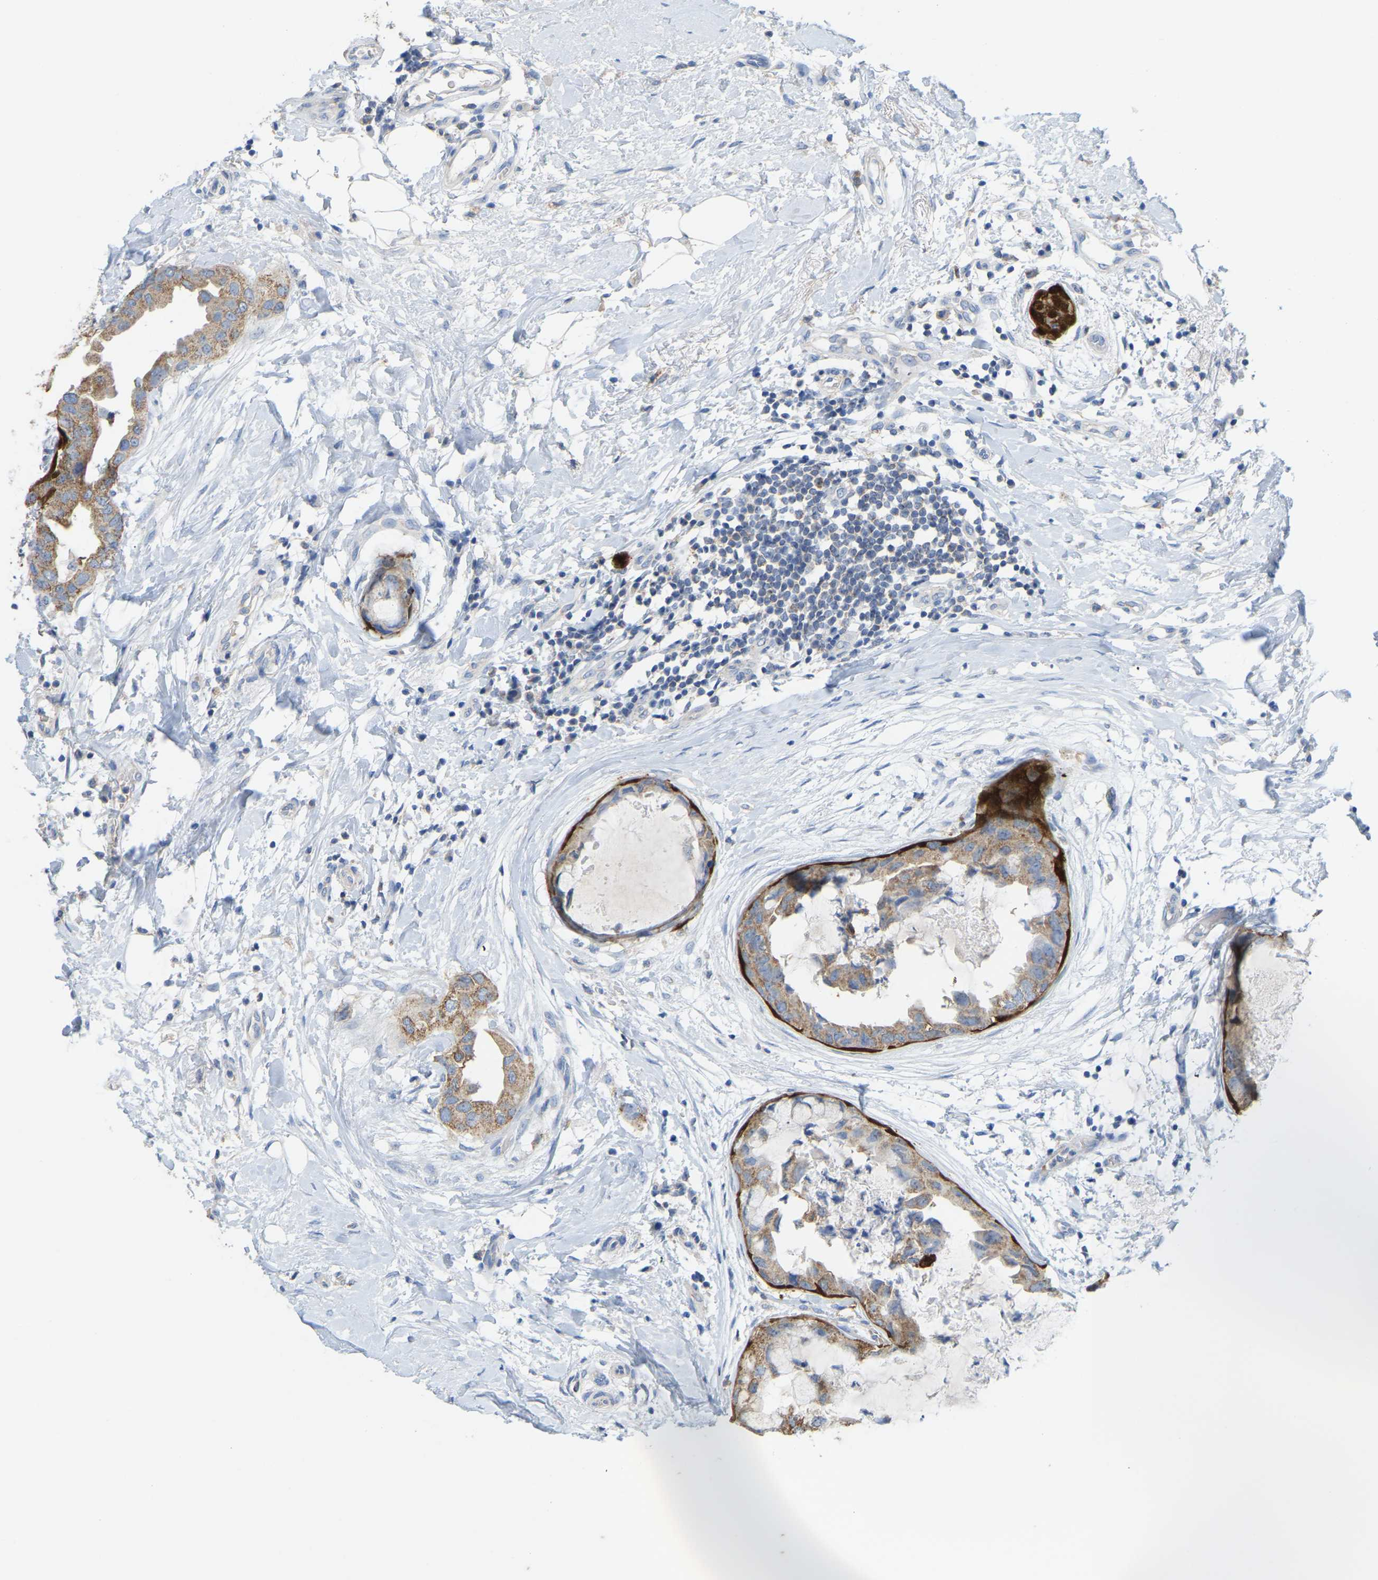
{"staining": {"intensity": "moderate", "quantity": ">75%", "location": "cytoplasmic/membranous"}, "tissue": "breast cancer", "cell_type": "Tumor cells", "image_type": "cancer", "snomed": [{"axis": "morphology", "description": "Duct carcinoma"}, {"axis": "topography", "description": "Breast"}], "caption": "The histopathology image reveals a brown stain indicating the presence of a protein in the cytoplasmic/membranous of tumor cells in breast cancer (intraductal carcinoma).", "gene": "SERPINB5", "patient": {"sex": "female", "age": 40}}